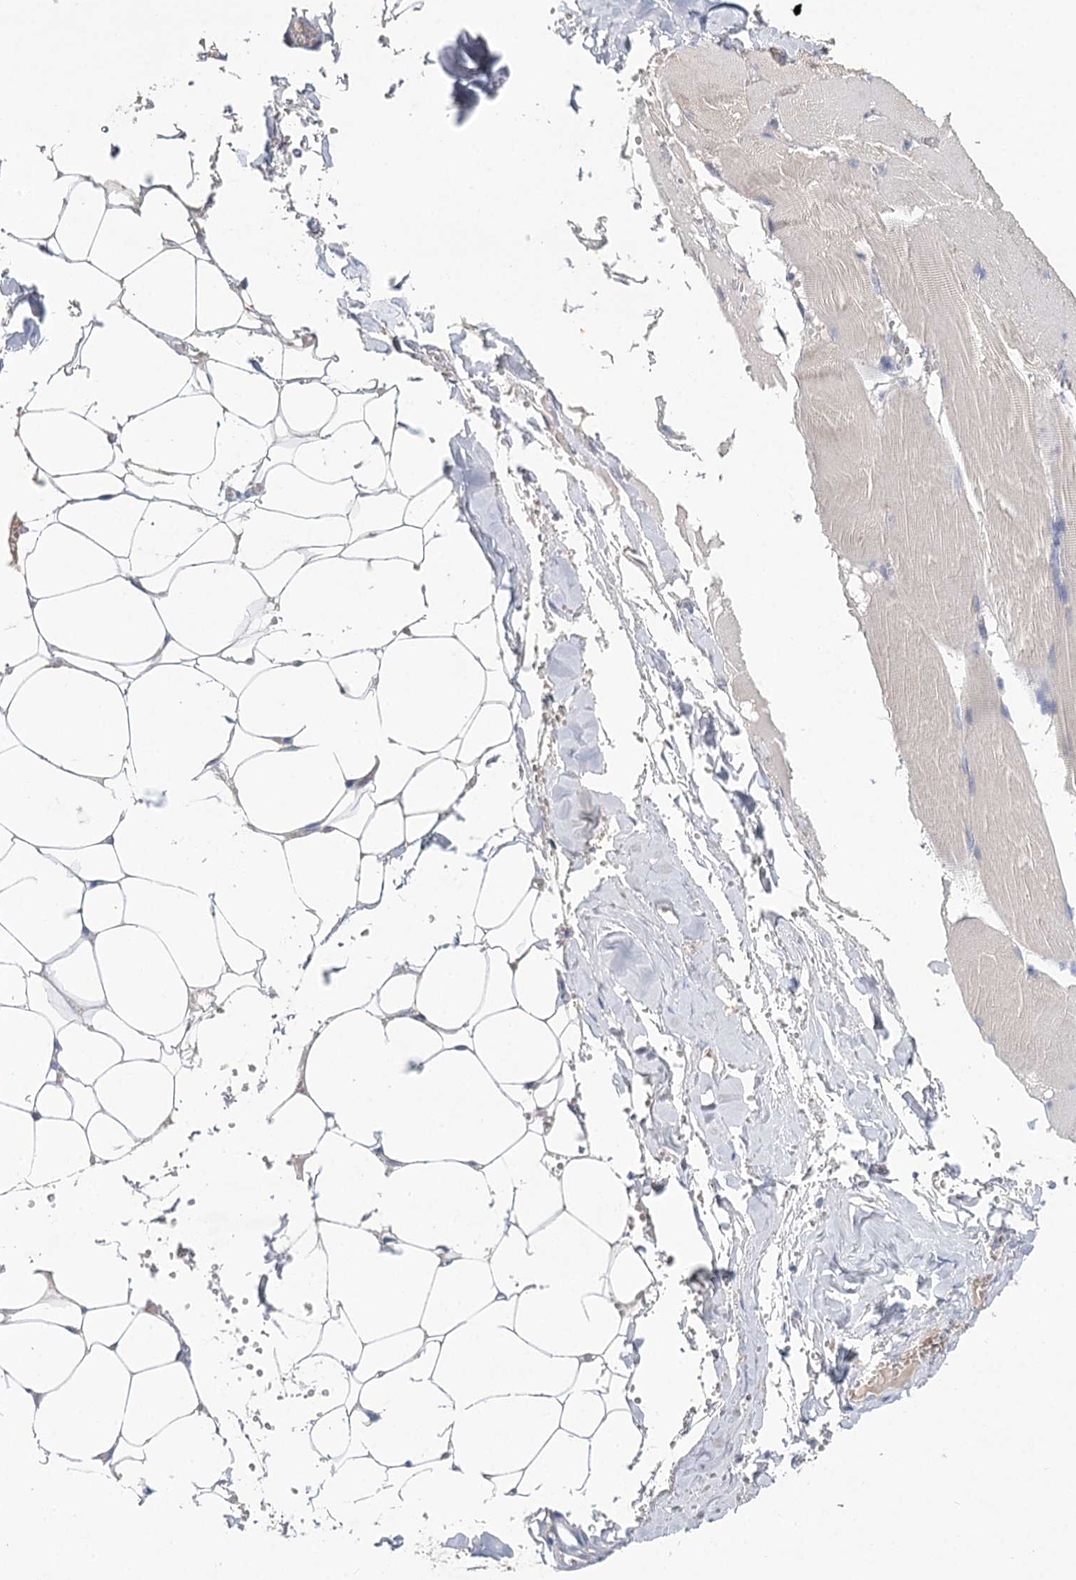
{"staining": {"intensity": "moderate", "quantity": "<25%", "location": "cytoplasmic/membranous"}, "tissue": "adipose tissue", "cell_type": "Adipocytes", "image_type": "normal", "snomed": [{"axis": "morphology", "description": "Normal tissue, NOS"}, {"axis": "topography", "description": "Skeletal muscle"}, {"axis": "topography", "description": "Peripheral nerve tissue"}], "caption": "Adipocytes display low levels of moderate cytoplasmic/membranous positivity in approximately <25% of cells in benign adipose tissue. (Stains: DAB in brown, nuclei in blue, Microscopy: brightfield microscopy at high magnification).", "gene": "ARHGAP44", "patient": {"sex": "female", "age": 55}}